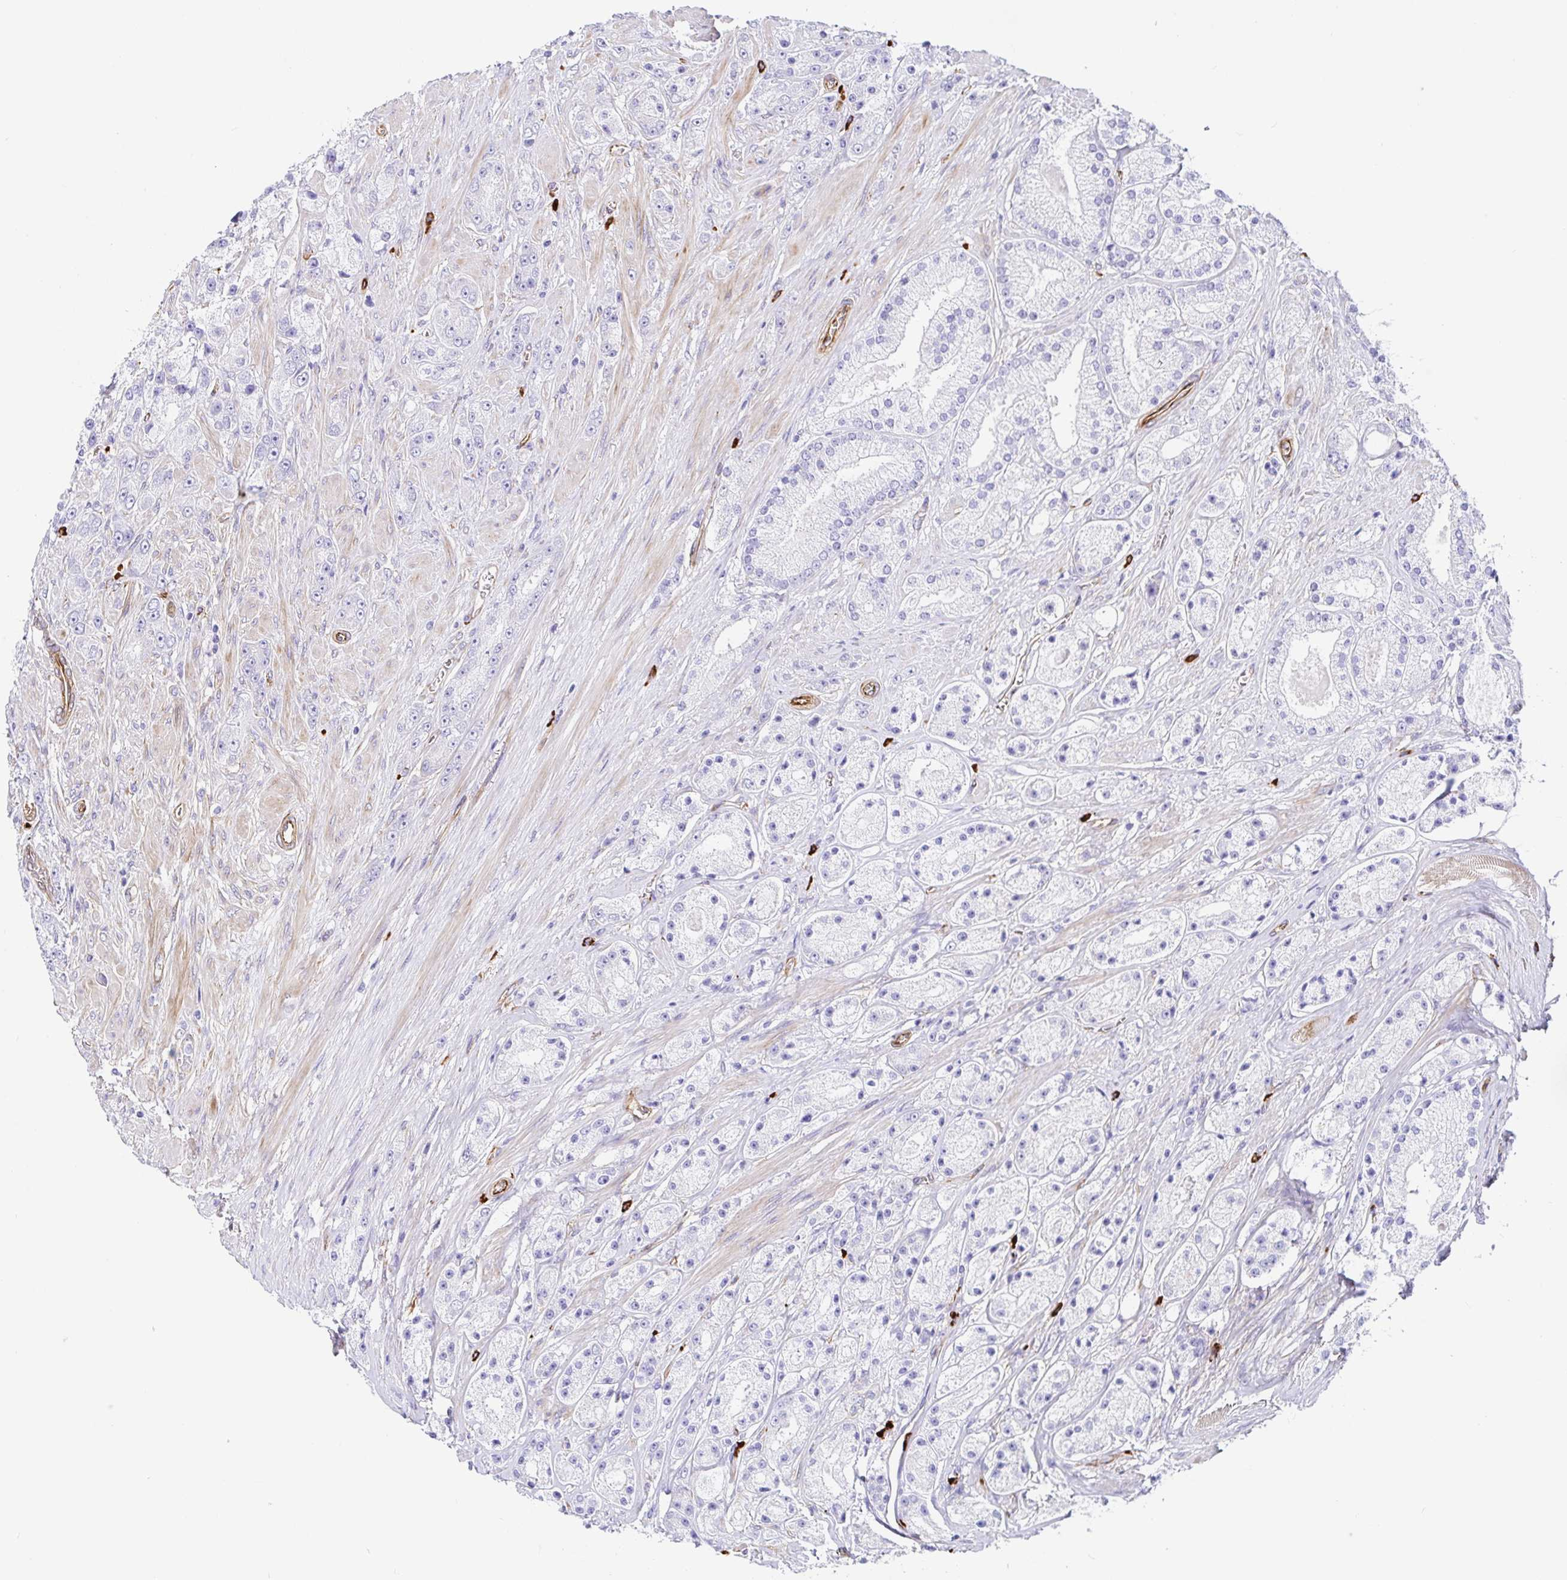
{"staining": {"intensity": "negative", "quantity": "none", "location": "none"}, "tissue": "prostate cancer", "cell_type": "Tumor cells", "image_type": "cancer", "snomed": [{"axis": "morphology", "description": "Adenocarcinoma, High grade"}, {"axis": "topography", "description": "Prostate"}], "caption": "This micrograph is of high-grade adenocarcinoma (prostate) stained with immunohistochemistry to label a protein in brown with the nuclei are counter-stained blue. There is no expression in tumor cells.", "gene": "DOCK1", "patient": {"sex": "male", "age": 67}}